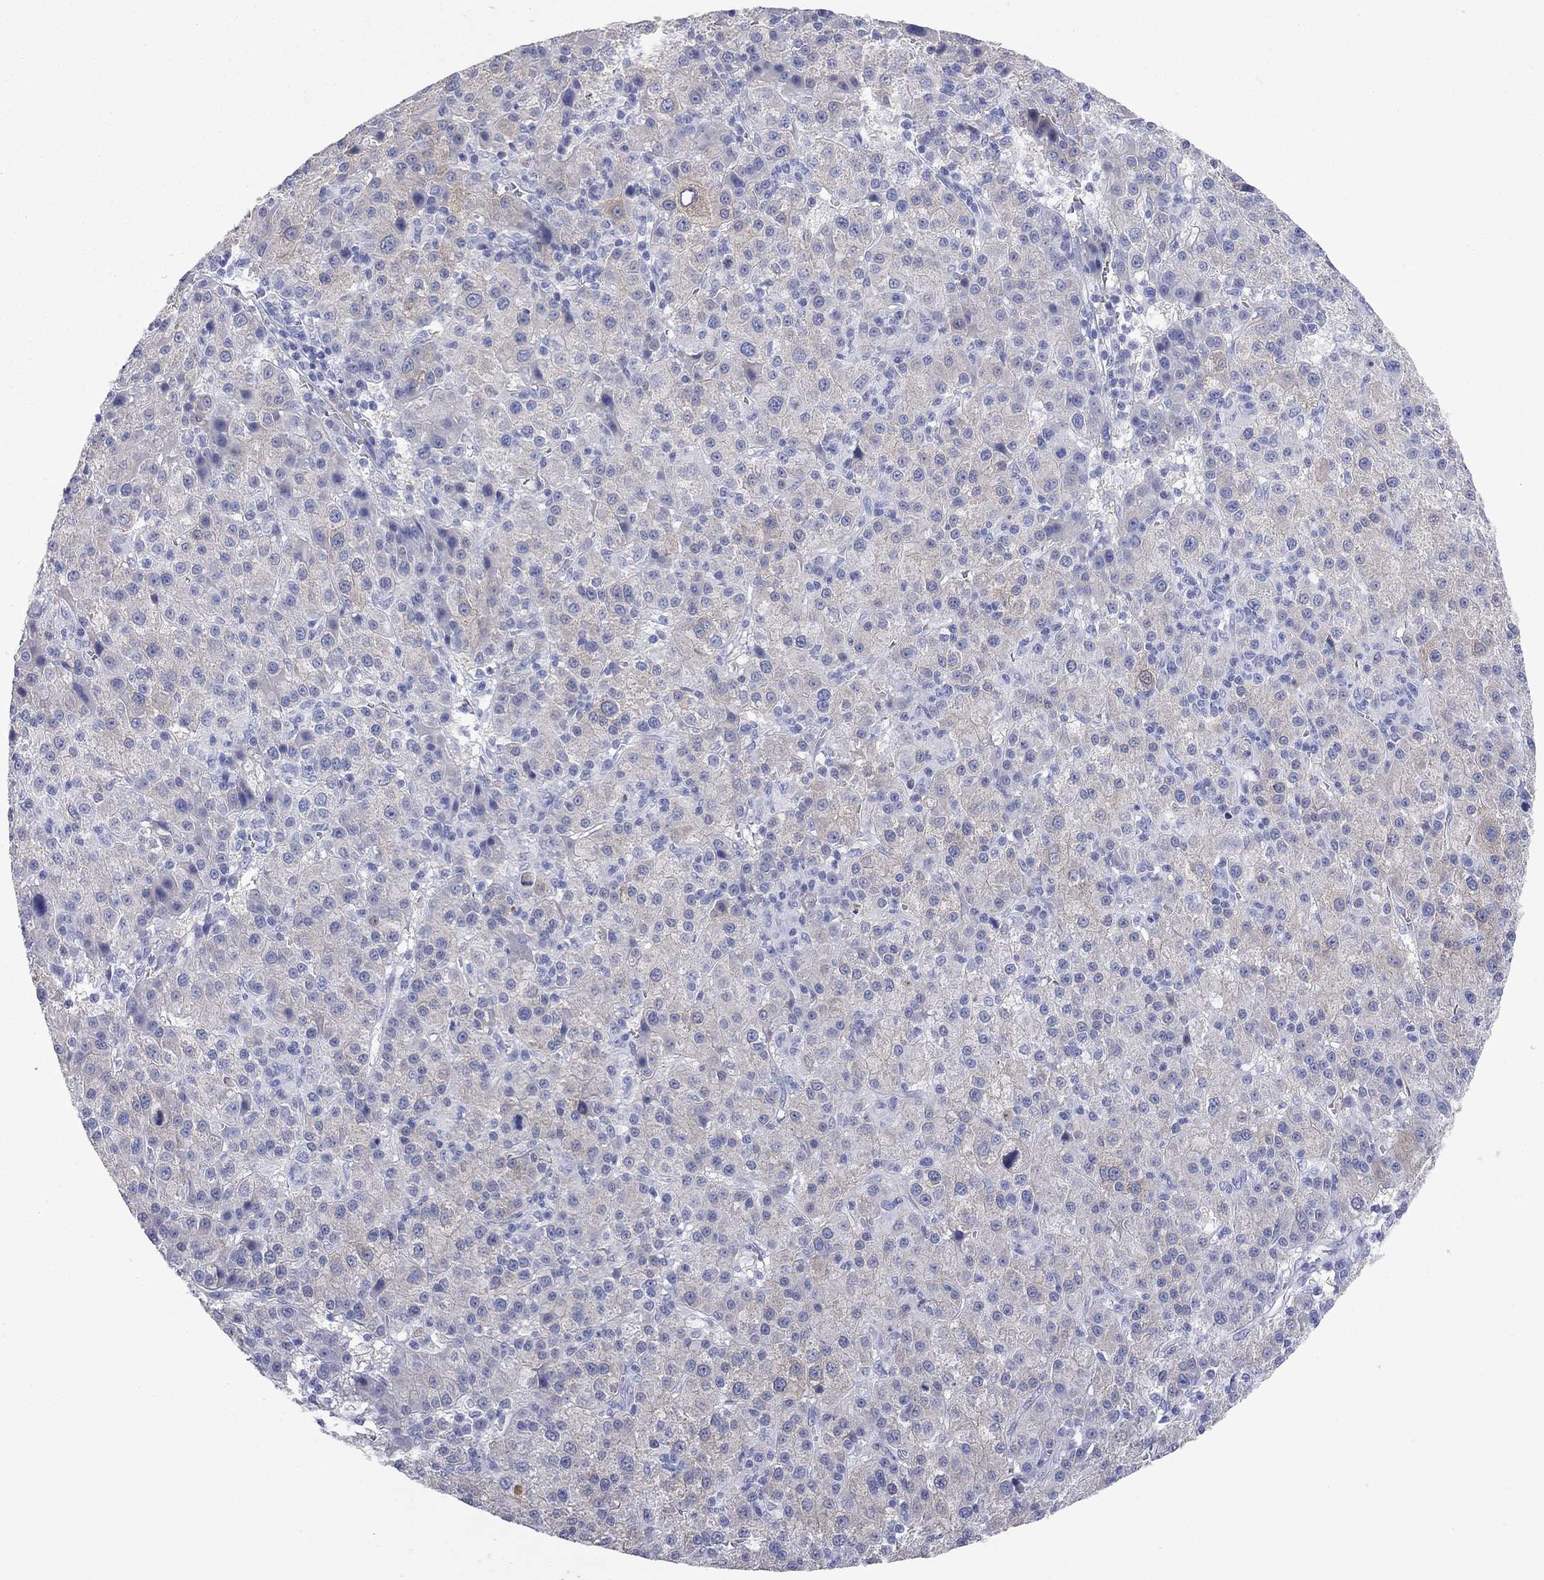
{"staining": {"intensity": "moderate", "quantity": "<25%", "location": "cytoplasmic/membranous"}, "tissue": "liver cancer", "cell_type": "Tumor cells", "image_type": "cancer", "snomed": [{"axis": "morphology", "description": "Carcinoma, Hepatocellular, NOS"}, {"axis": "topography", "description": "Liver"}], "caption": "Tumor cells exhibit low levels of moderate cytoplasmic/membranous staining in about <25% of cells in human liver cancer (hepatocellular carcinoma).", "gene": "AOX1", "patient": {"sex": "female", "age": 60}}